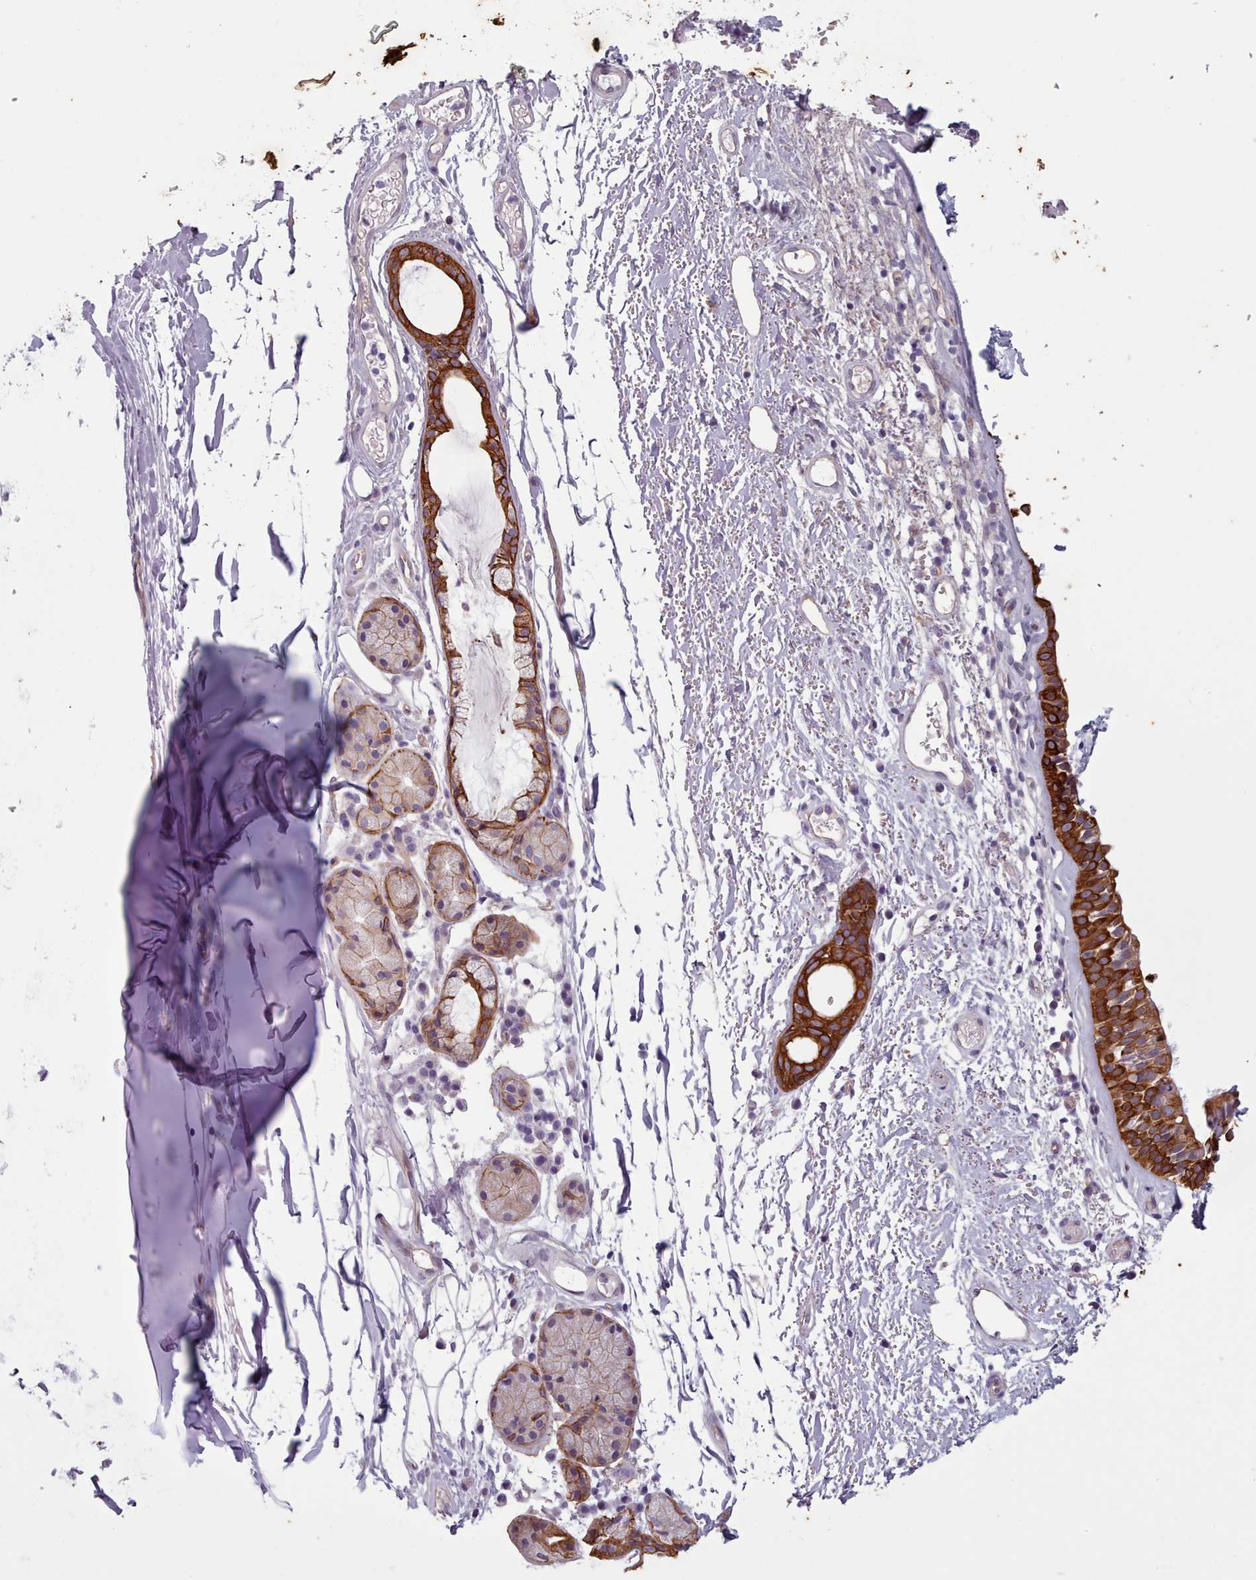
{"staining": {"intensity": "strong", "quantity": ">75%", "location": "cytoplasmic/membranous"}, "tissue": "nasopharynx", "cell_type": "Respiratory epithelial cells", "image_type": "normal", "snomed": [{"axis": "morphology", "description": "Normal tissue, NOS"}, {"axis": "topography", "description": "Cartilage tissue"}, {"axis": "topography", "description": "Nasopharynx"}], "caption": "Benign nasopharynx was stained to show a protein in brown. There is high levels of strong cytoplasmic/membranous staining in approximately >75% of respiratory epithelial cells. (Brightfield microscopy of DAB IHC at high magnification).", "gene": "PLD4", "patient": {"sex": "male", "age": 56}}